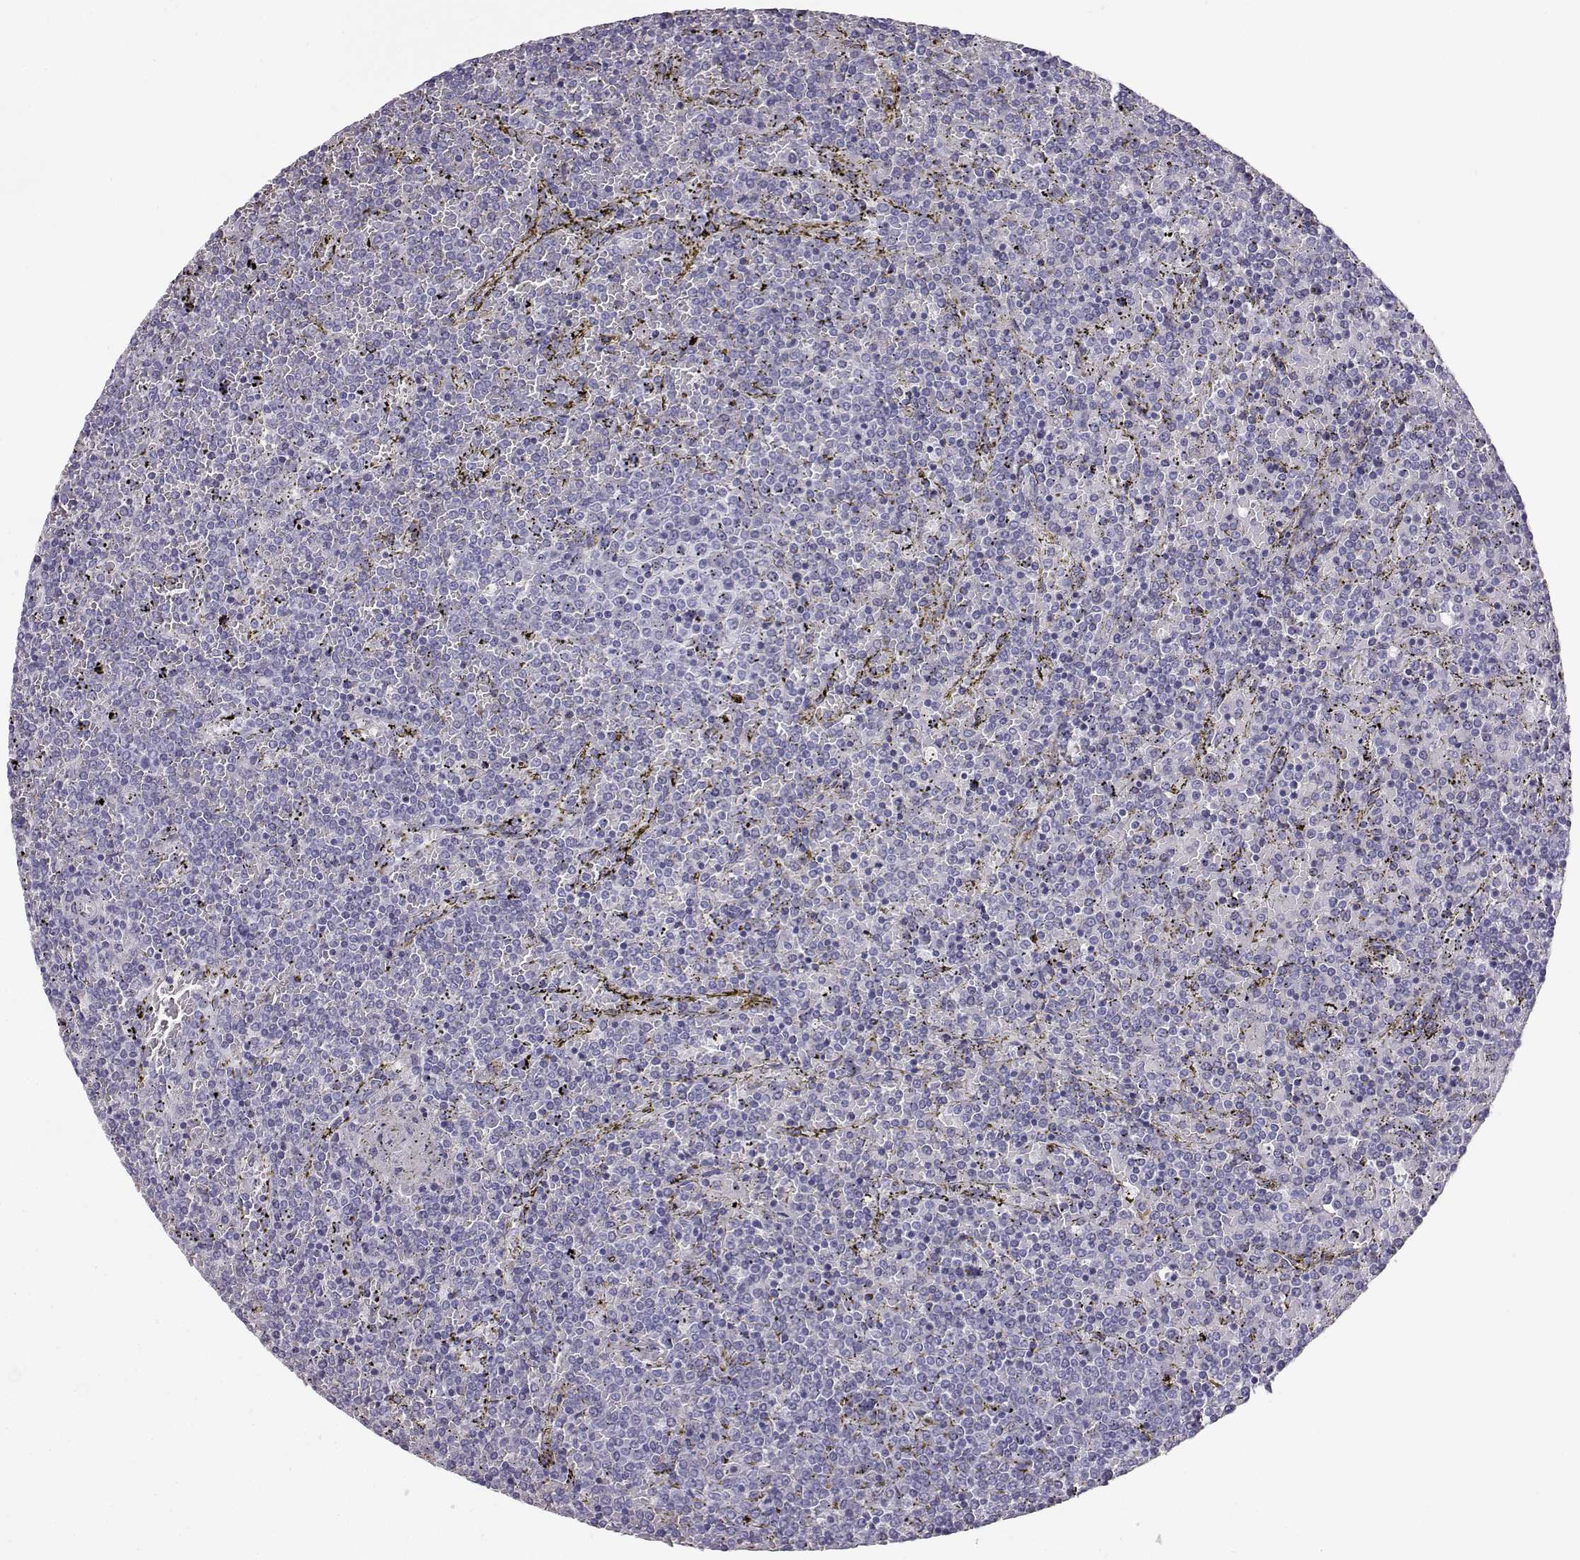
{"staining": {"intensity": "negative", "quantity": "none", "location": "none"}, "tissue": "lymphoma", "cell_type": "Tumor cells", "image_type": "cancer", "snomed": [{"axis": "morphology", "description": "Malignant lymphoma, non-Hodgkin's type, Low grade"}, {"axis": "topography", "description": "Spleen"}], "caption": "The immunohistochemistry (IHC) image has no significant expression in tumor cells of low-grade malignant lymphoma, non-Hodgkin's type tissue.", "gene": "ITLN2", "patient": {"sex": "female", "age": 77}}